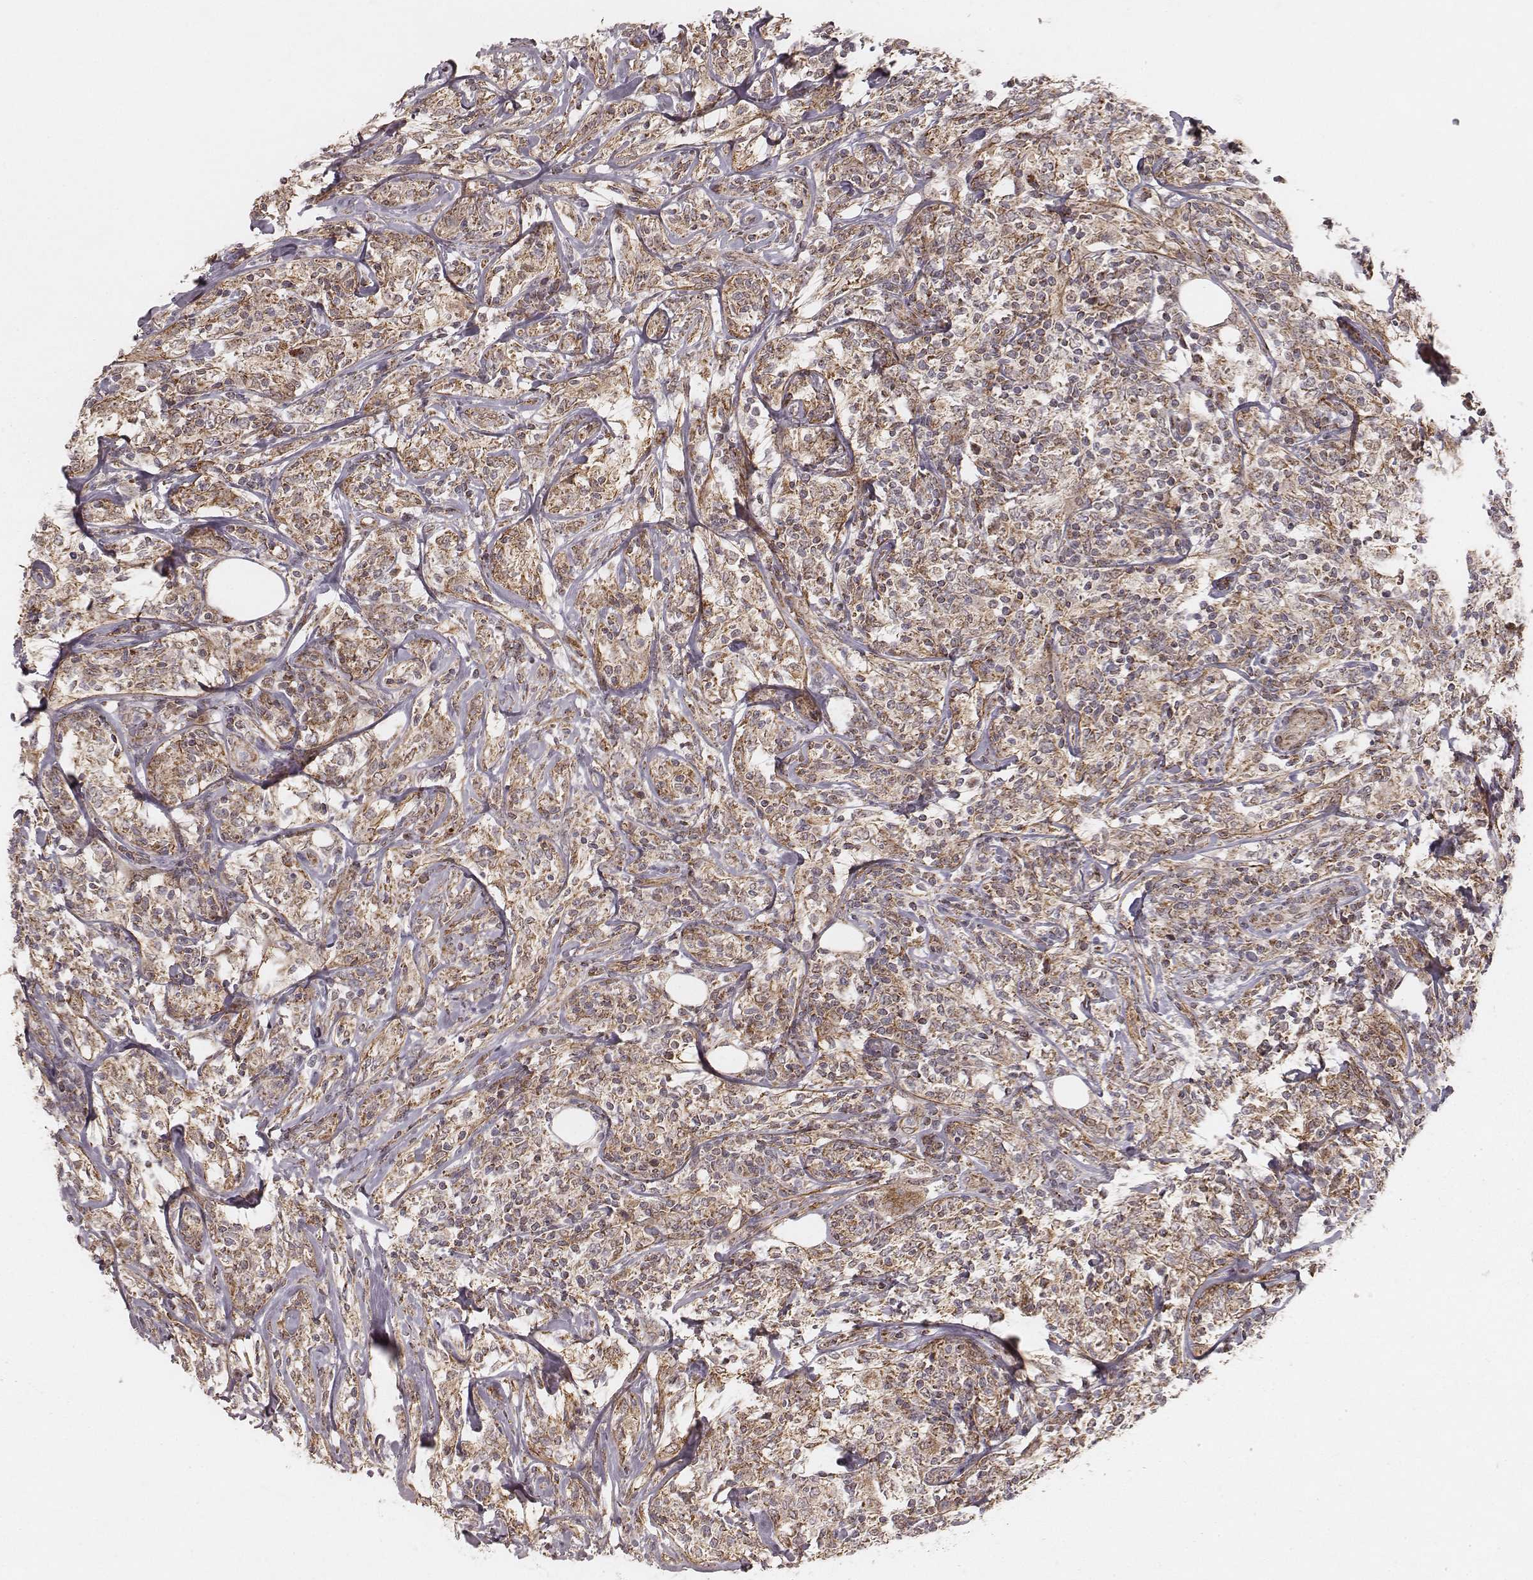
{"staining": {"intensity": "moderate", "quantity": ">75%", "location": "cytoplasmic/membranous"}, "tissue": "lymphoma", "cell_type": "Tumor cells", "image_type": "cancer", "snomed": [{"axis": "morphology", "description": "Malignant lymphoma, non-Hodgkin's type, High grade"}, {"axis": "topography", "description": "Lymph node"}], "caption": "An immunohistochemistry (IHC) photomicrograph of tumor tissue is shown. Protein staining in brown labels moderate cytoplasmic/membranous positivity in lymphoma within tumor cells.", "gene": "NDUFA7", "patient": {"sex": "female", "age": 84}}